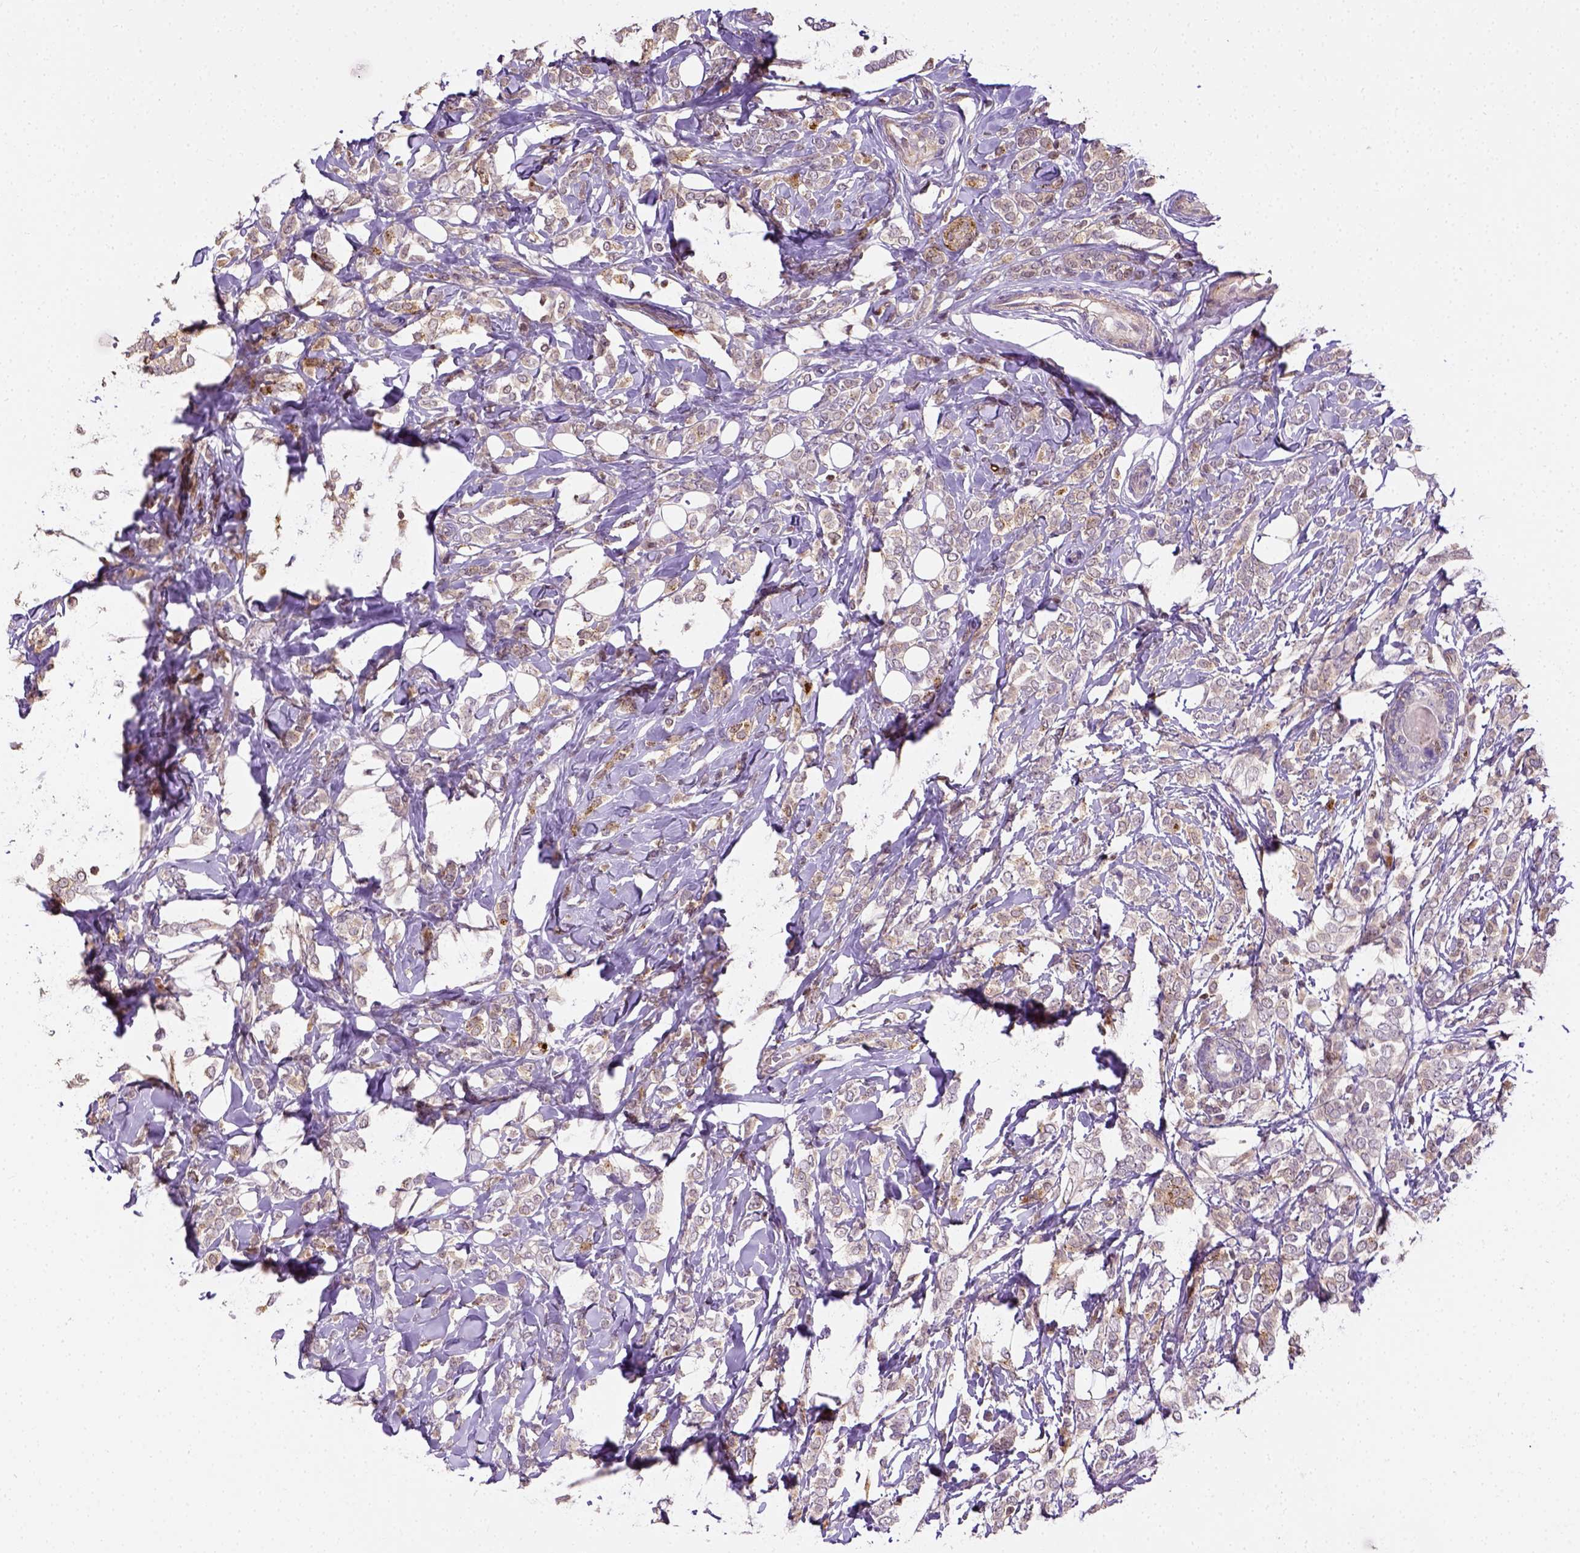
{"staining": {"intensity": "negative", "quantity": "none", "location": "none"}, "tissue": "breast cancer", "cell_type": "Tumor cells", "image_type": "cancer", "snomed": [{"axis": "morphology", "description": "Lobular carcinoma"}, {"axis": "topography", "description": "Breast"}], "caption": "Tumor cells show no significant positivity in breast lobular carcinoma. Brightfield microscopy of IHC stained with DAB (3,3'-diaminobenzidine) (brown) and hematoxylin (blue), captured at high magnification.", "gene": "MATK", "patient": {"sex": "female", "age": 49}}